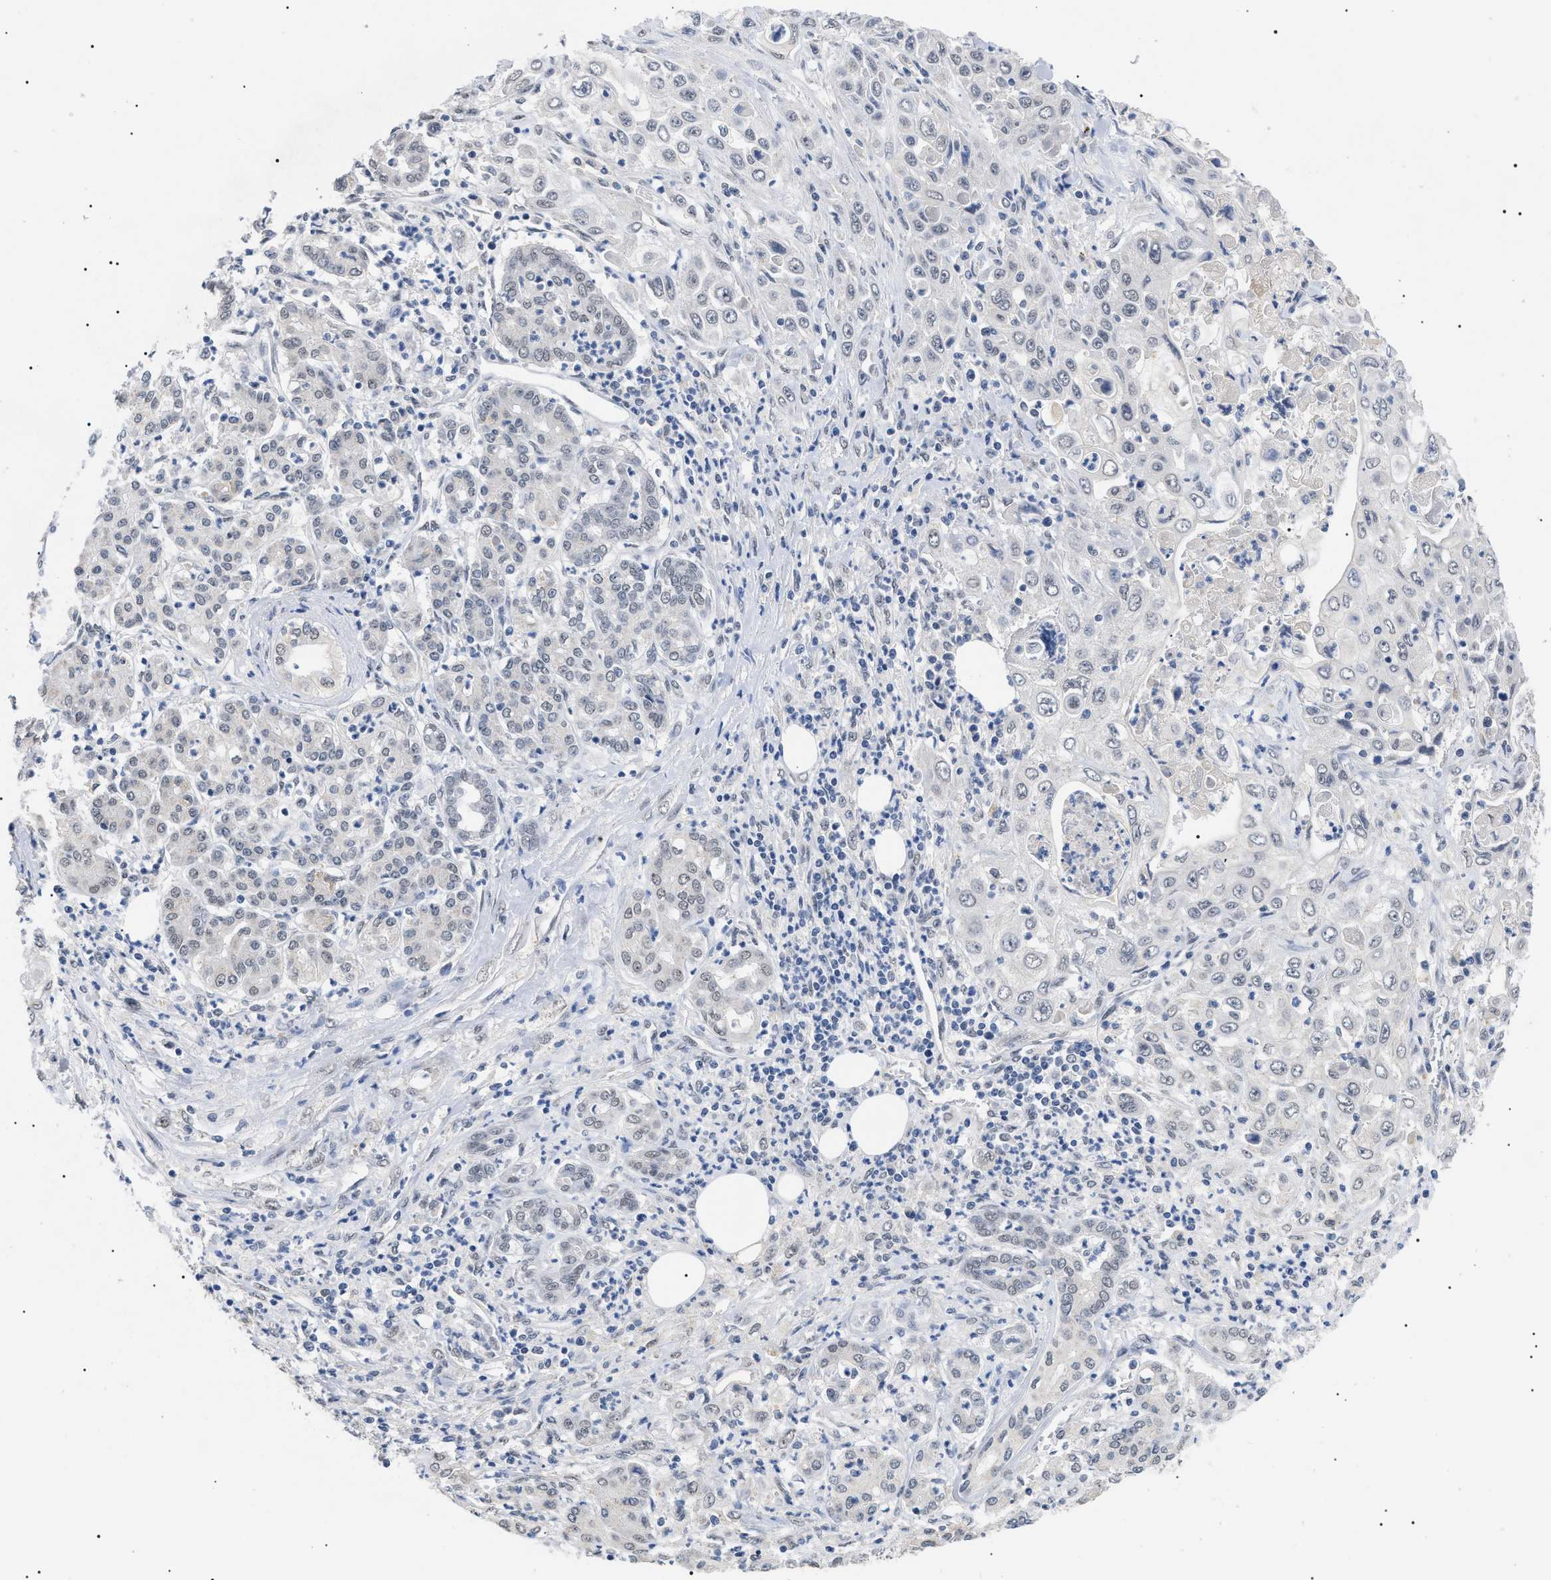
{"staining": {"intensity": "negative", "quantity": "none", "location": "none"}, "tissue": "pancreatic cancer", "cell_type": "Tumor cells", "image_type": "cancer", "snomed": [{"axis": "morphology", "description": "Adenocarcinoma, NOS"}, {"axis": "topography", "description": "Pancreas"}], "caption": "The photomicrograph demonstrates no significant staining in tumor cells of pancreatic cancer. (Stains: DAB IHC with hematoxylin counter stain, Microscopy: brightfield microscopy at high magnification).", "gene": "PRRT2", "patient": {"sex": "male", "age": 70}}